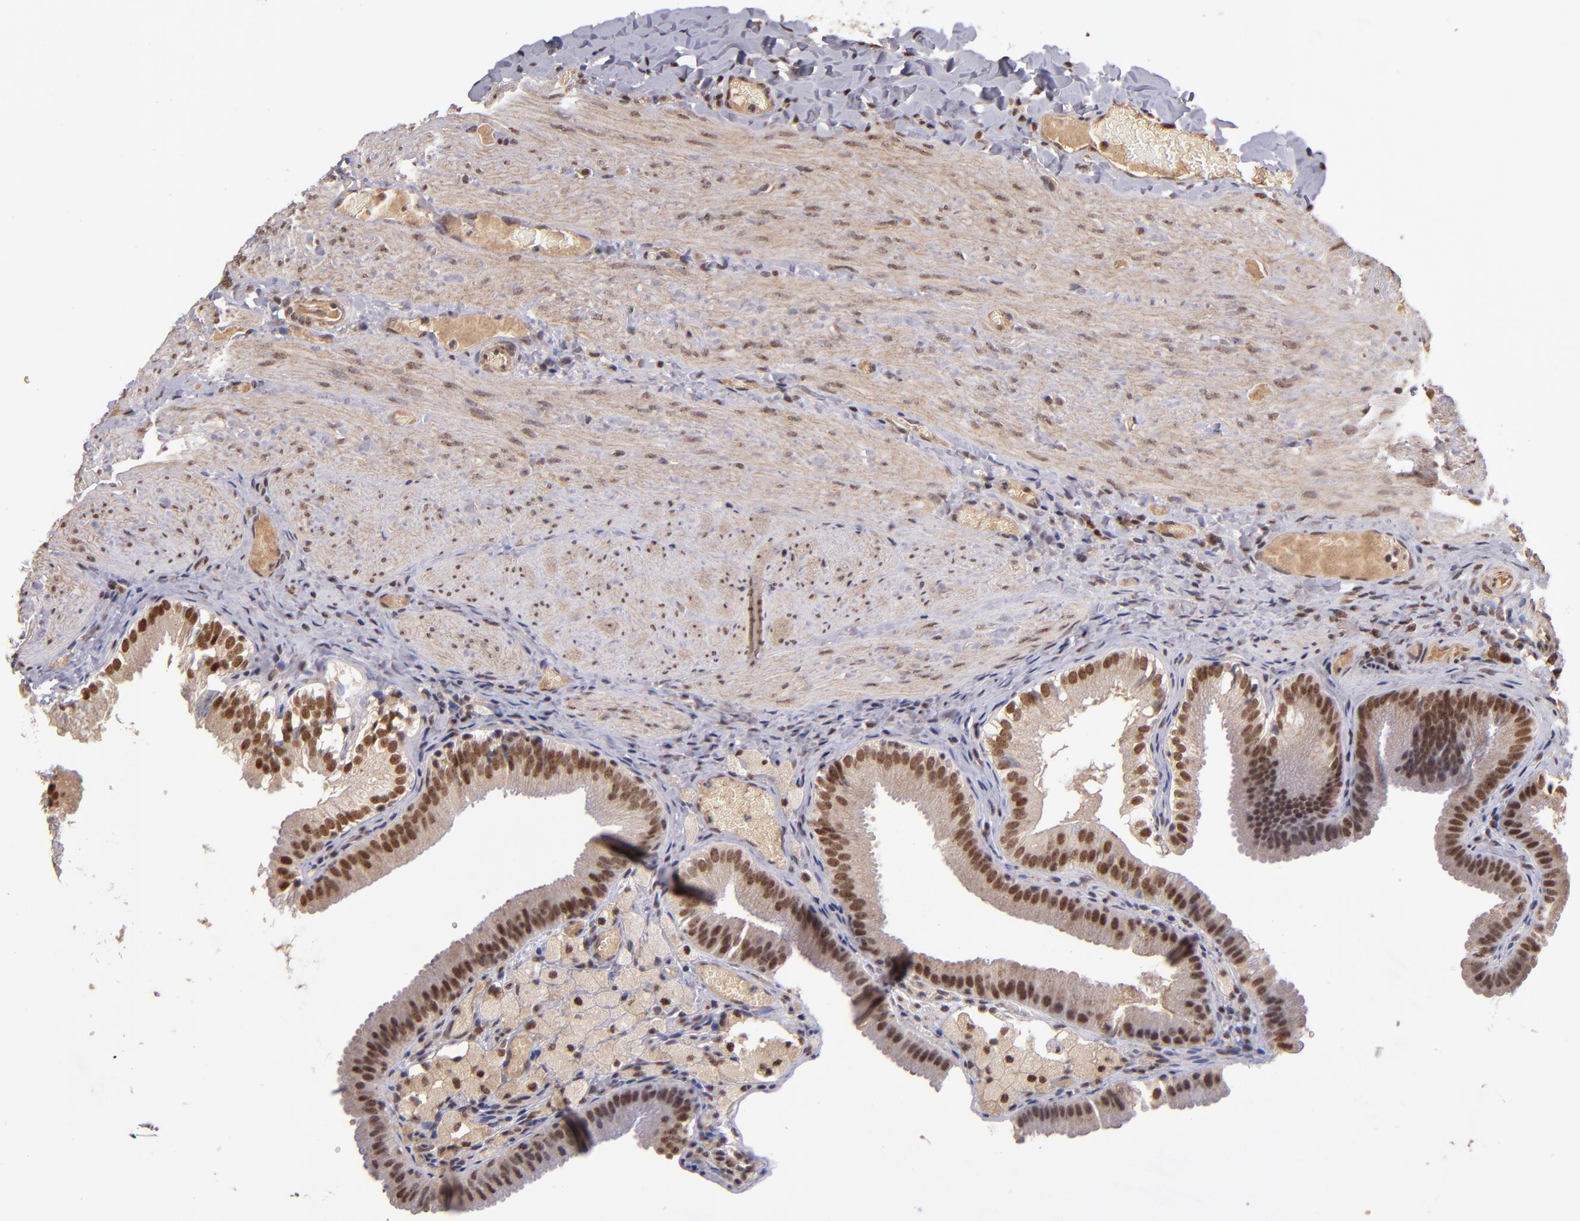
{"staining": {"intensity": "moderate", "quantity": ">75%", "location": "nuclear"}, "tissue": "gallbladder", "cell_type": "Glandular cells", "image_type": "normal", "snomed": [{"axis": "morphology", "description": "Normal tissue, NOS"}, {"axis": "topography", "description": "Gallbladder"}], "caption": "Immunohistochemical staining of benign human gallbladder displays moderate nuclear protein staining in approximately >75% of glandular cells.", "gene": "ABHD12B", "patient": {"sex": "female", "age": 24}}